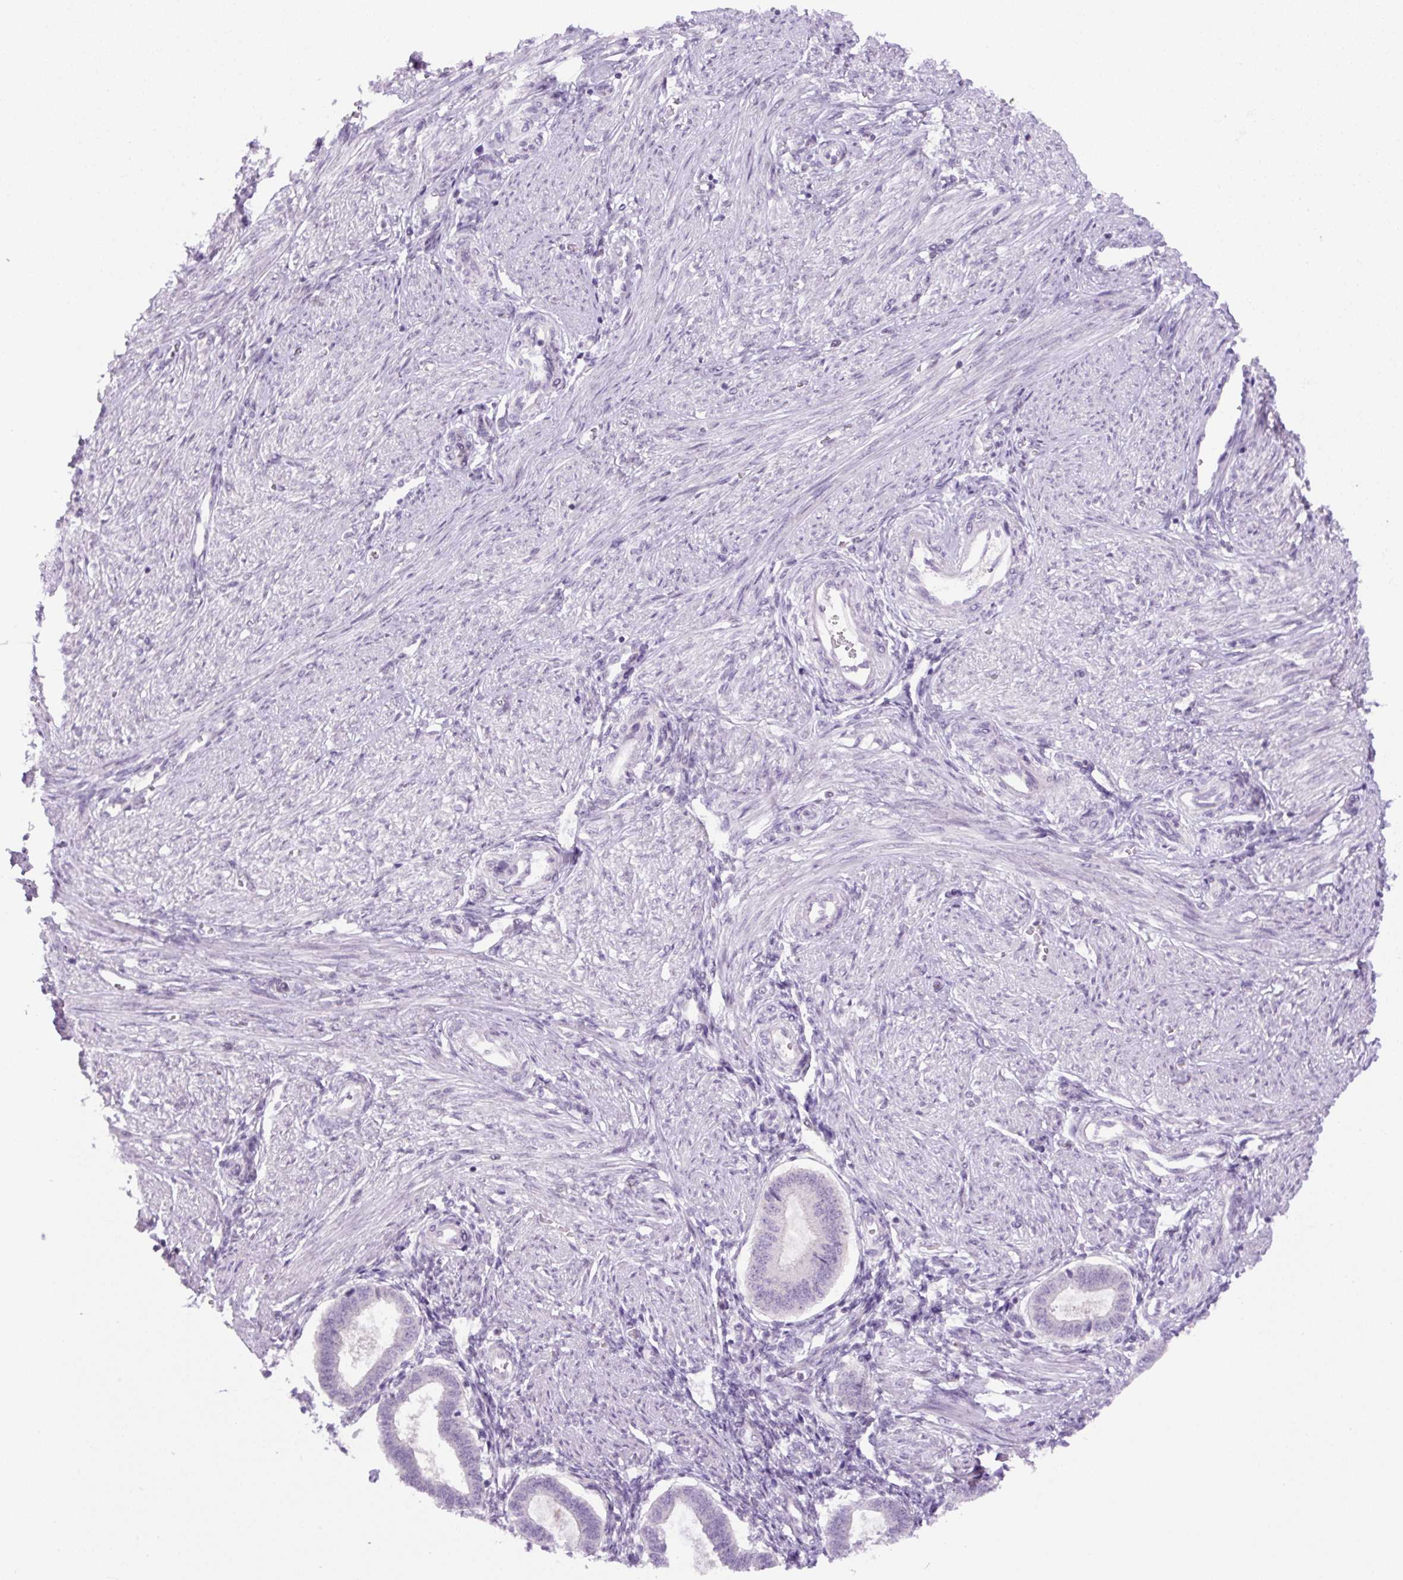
{"staining": {"intensity": "negative", "quantity": "none", "location": "none"}, "tissue": "endometrium", "cell_type": "Cells in endometrial stroma", "image_type": "normal", "snomed": [{"axis": "morphology", "description": "Normal tissue, NOS"}, {"axis": "topography", "description": "Endometrium"}], "caption": "Immunohistochemistry image of normal human endometrium stained for a protein (brown), which displays no positivity in cells in endometrial stroma.", "gene": "RYBP", "patient": {"sex": "female", "age": 24}}